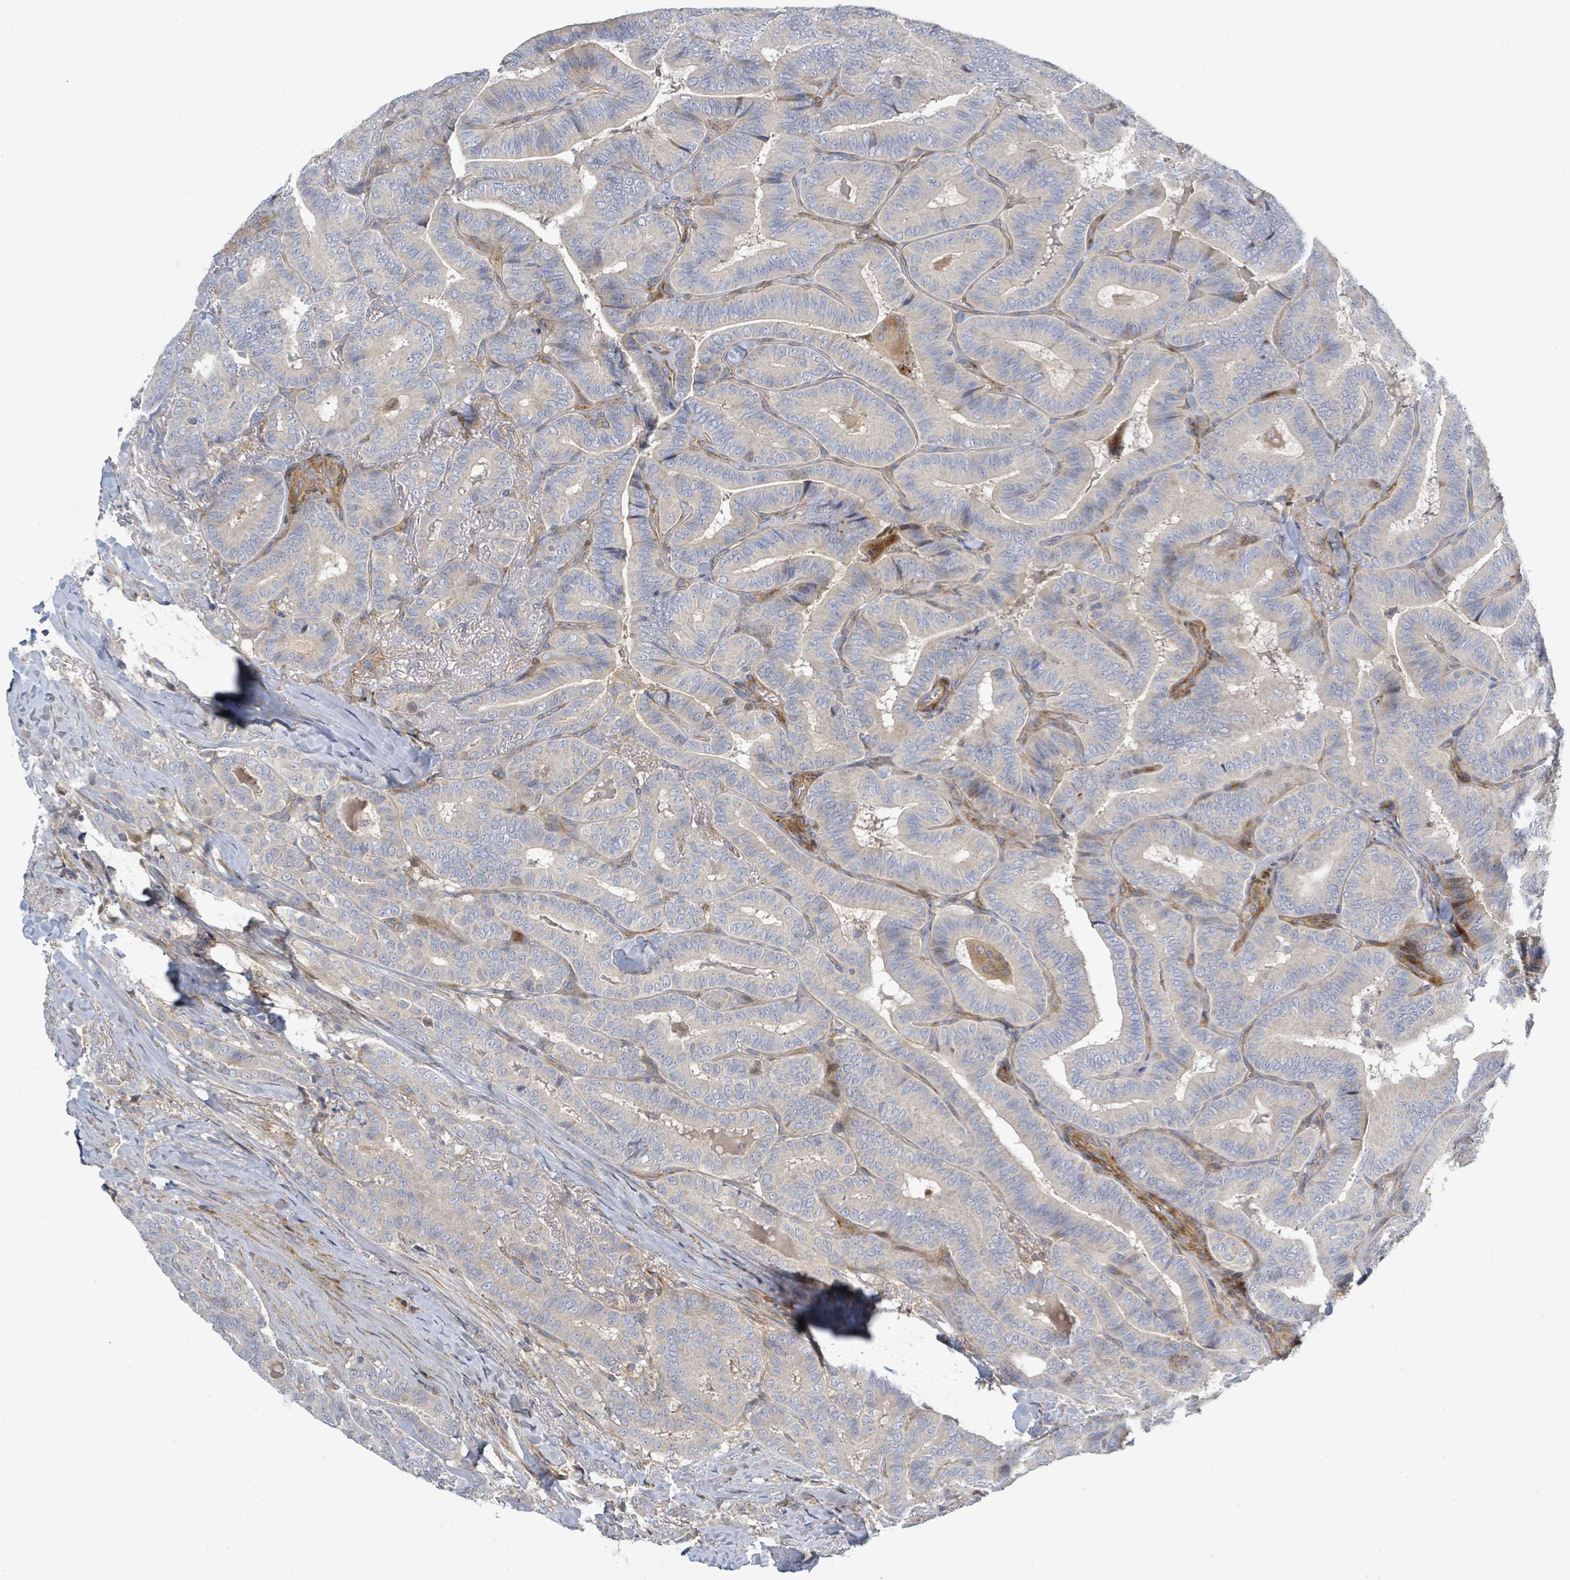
{"staining": {"intensity": "negative", "quantity": "none", "location": "none"}, "tissue": "thyroid cancer", "cell_type": "Tumor cells", "image_type": "cancer", "snomed": [{"axis": "morphology", "description": "Papillary adenocarcinoma, NOS"}, {"axis": "topography", "description": "Thyroid gland"}], "caption": "Histopathology image shows no protein positivity in tumor cells of thyroid cancer (papillary adenocarcinoma) tissue.", "gene": "CFAP210", "patient": {"sex": "male", "age": 61}}